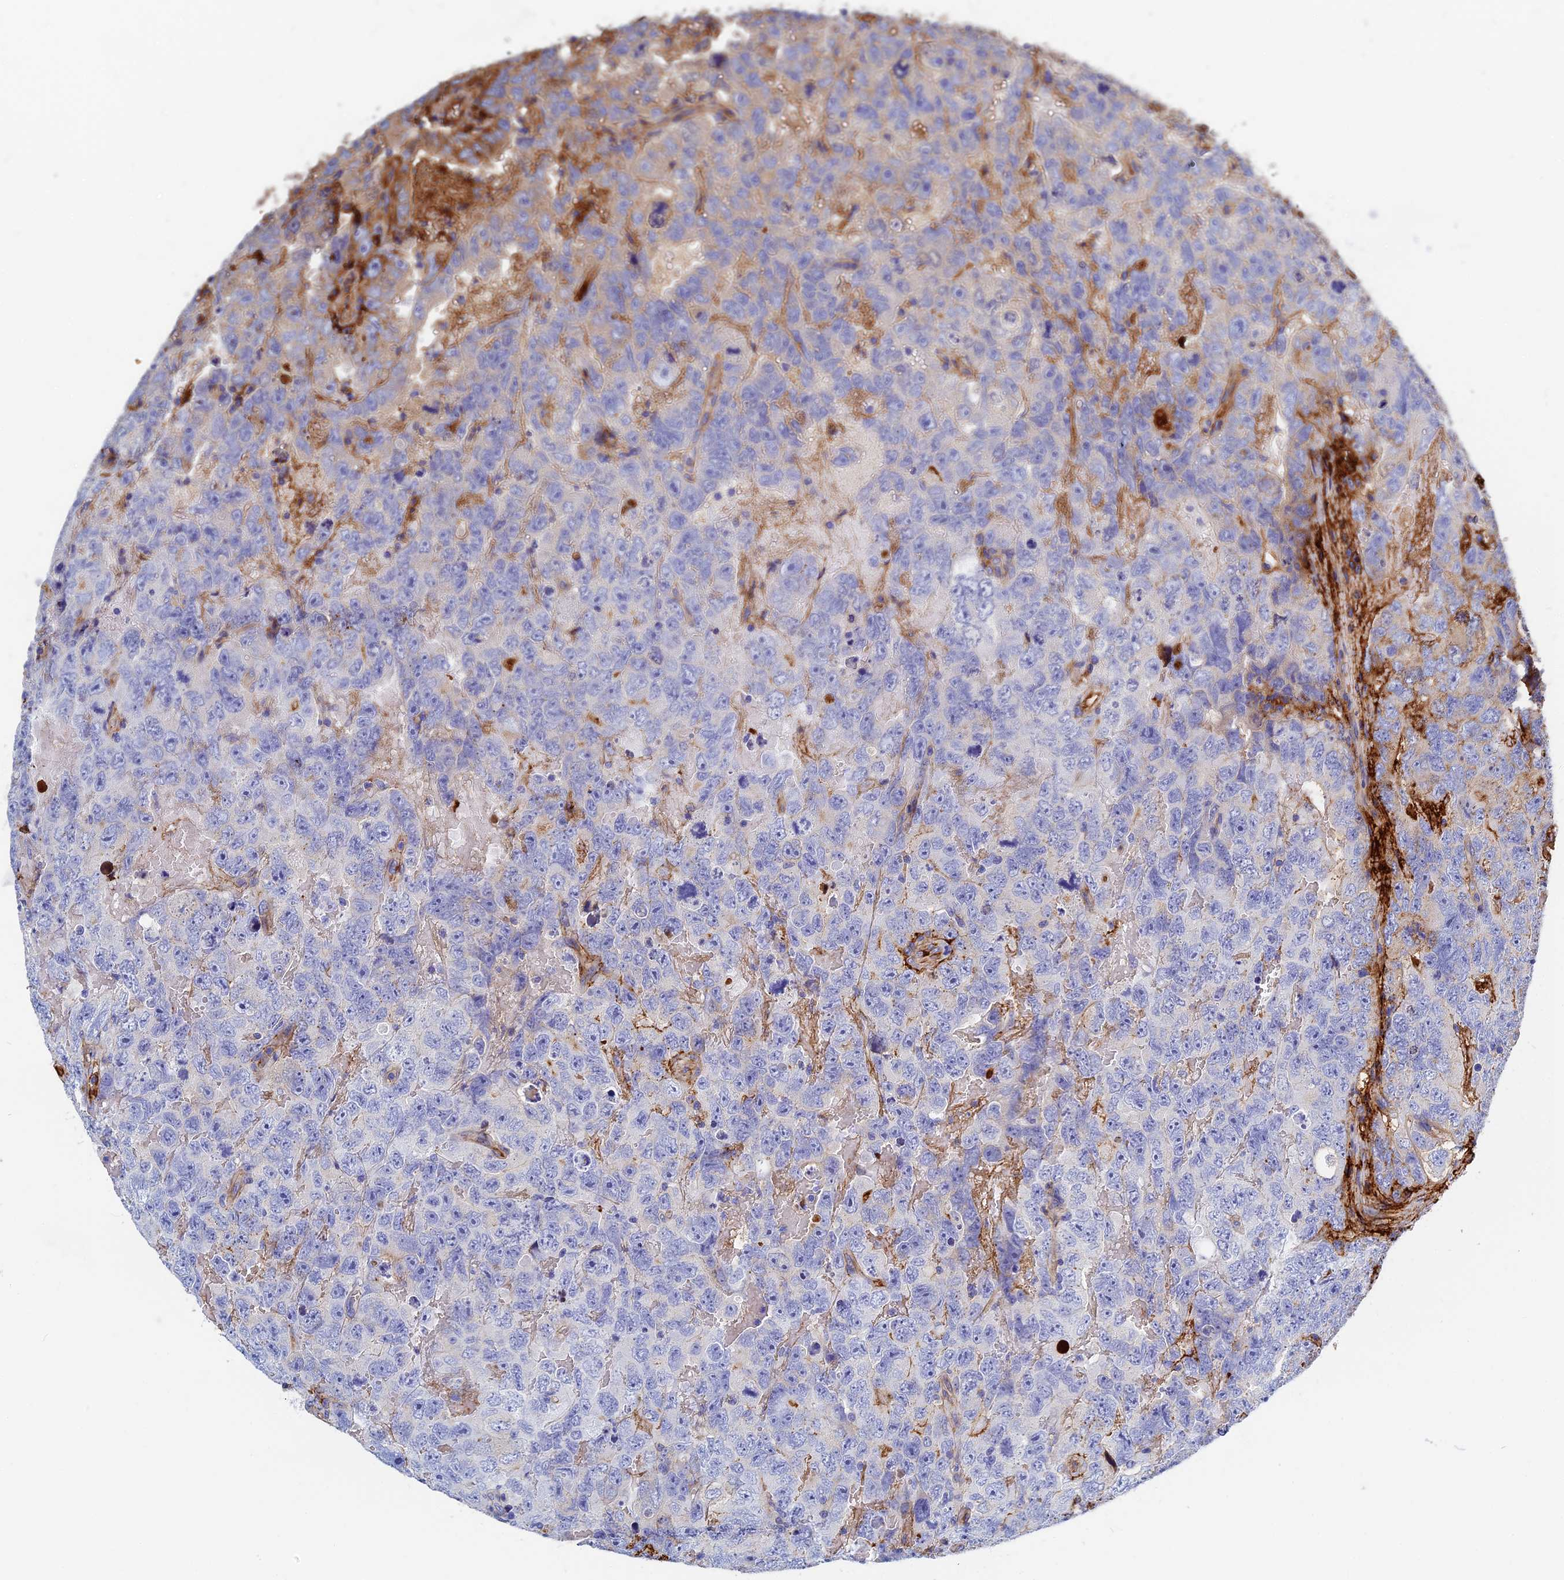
{"staining": {"intensity": "negative", "quantity": "none", "location": "none"}, "tissue": "testis cancer", "cell_type": "Tumor cells", "image_type": "cancer", "snomed": [{"axis": "morphology", "description": "Carcinoma, Embryonal, NOS"}, {"axis": "topography", "description": "Testis"}], "caption": "Immunohistochemical staining of human embryonal carcinoma (testis) exhibits no significant staining in tumor cells. (DAB IHC visualized using brightfield microscopy, high magnification).", "gene": "ITIH1", "patient": {"sex": "male", "age": 45}}